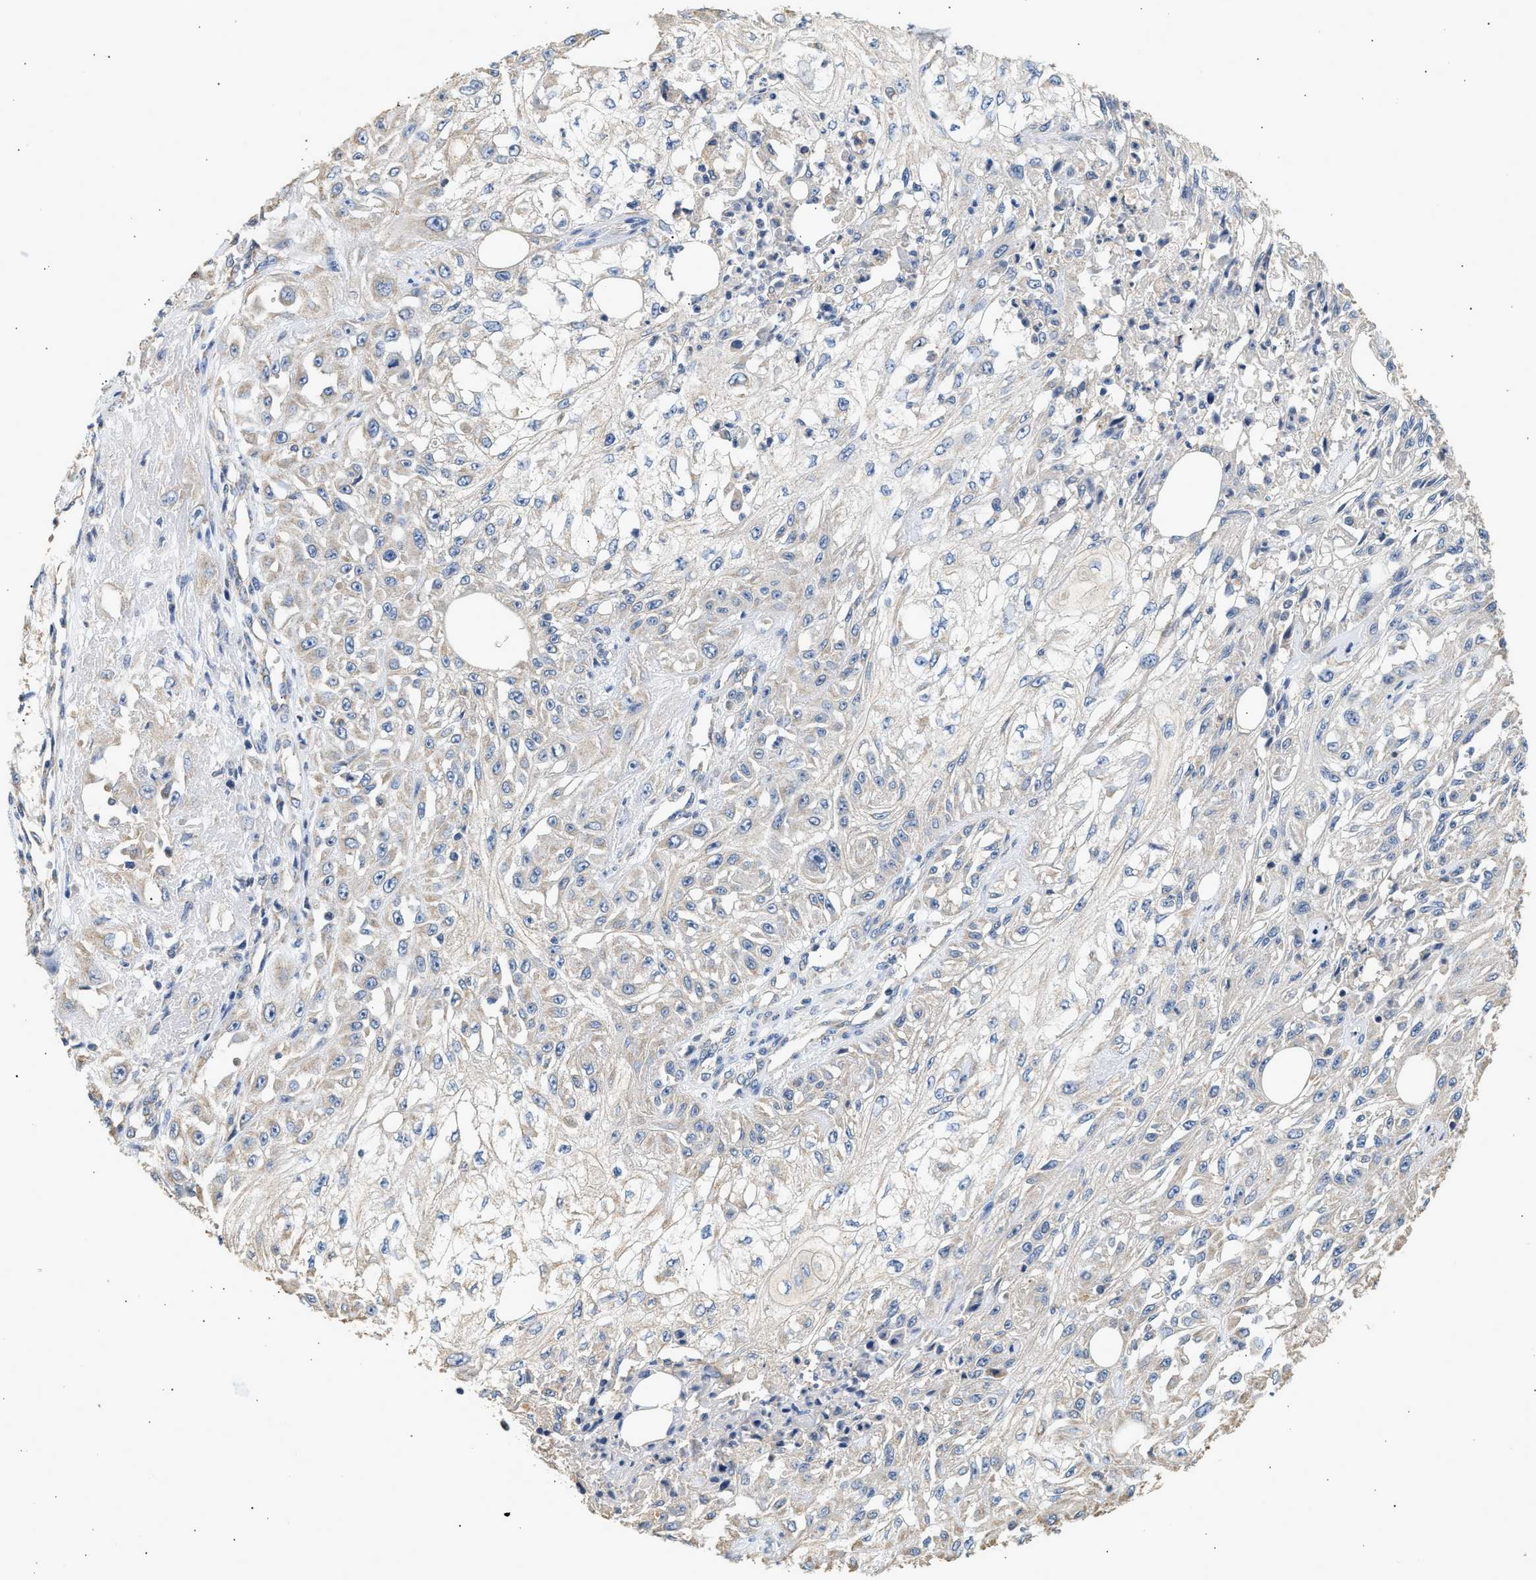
{"staining": {"intensity": "negative", "quantity": "none", "location": "none"}, "tissue": "skin cancer", "cell_type": "Tumor cells", "image_type": "cancer", "snomed": [{"axis": "morphology", "description": "Squamous cell carcinoma, NOS"}, {"axis": "morphology", "description": "Squamous cell carcinoma, metastatic, NOS"}, {"axis": "topography", "description": "Skin"}, {"axis": "topography", "description": "Lymph node"}], "caption": "An IHC histopathology image of squamous cell carcinoma (skin) is shown. There is no staining in tumor cells of squamous cell carcinoma (skin).", "gene": "WDR31", "patient": {"sex": "male", "age": 75}}